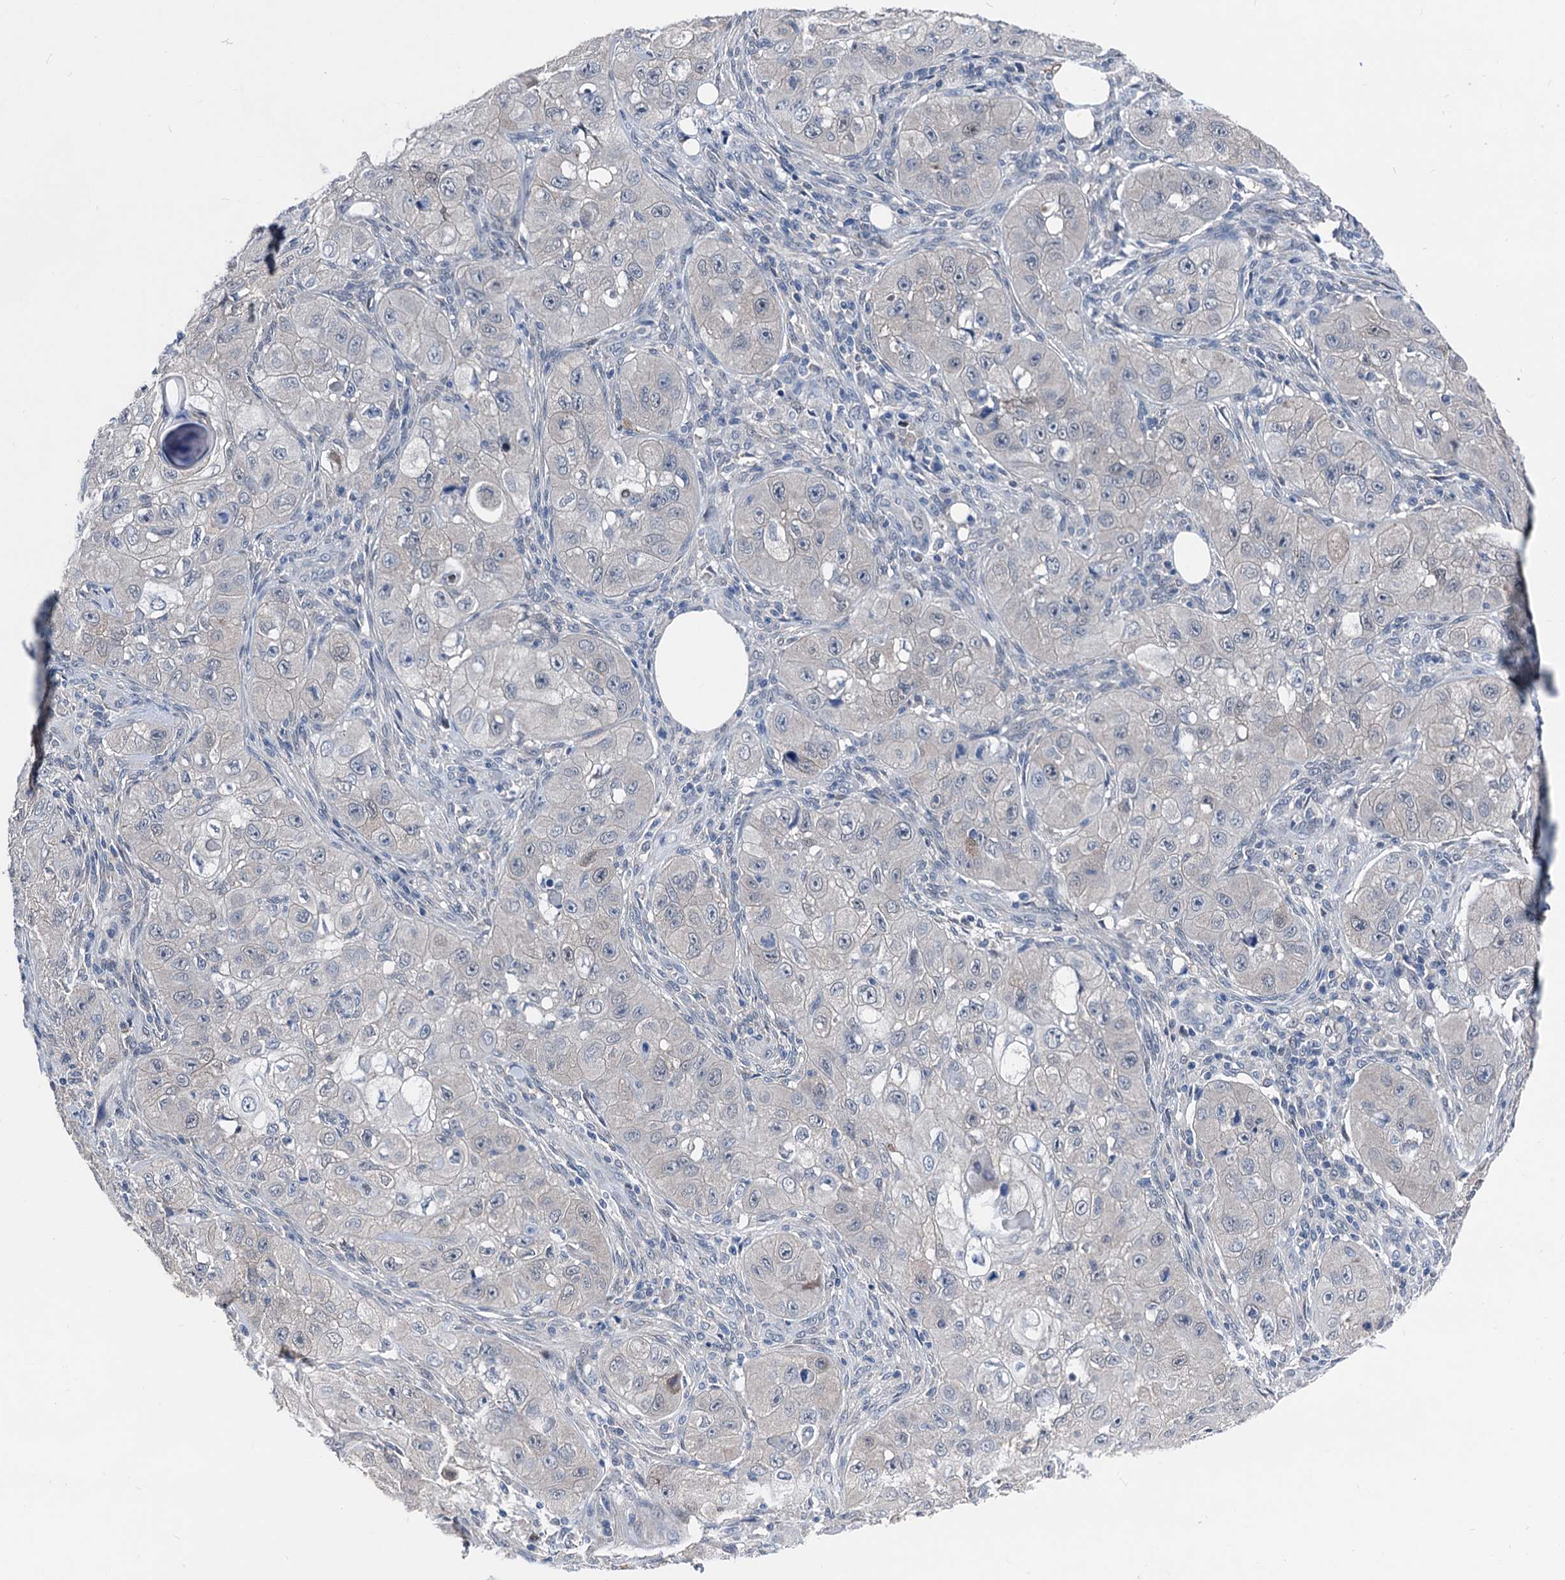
{"staining": {"intensity": "negative", "quantity": "none", "location": "none"}, "tissue": "skin cancer", "cell_type": "Tumor cells", "image_type": "cancer", "snomed": [{"axis": "morphology", "description": "Squamous cell carcinoma, NOS"}, {"axis": "topography", "description": "Skin"}, {"axis": "topography", "description": "Subcutis"}], "caption": "This is a histopathology image of IHC staining of skin squamous cell carcinoma, which shows no staining in tumor cells.", "gene": "GLO1", "patient": {"sex": "male", "age": 73}}